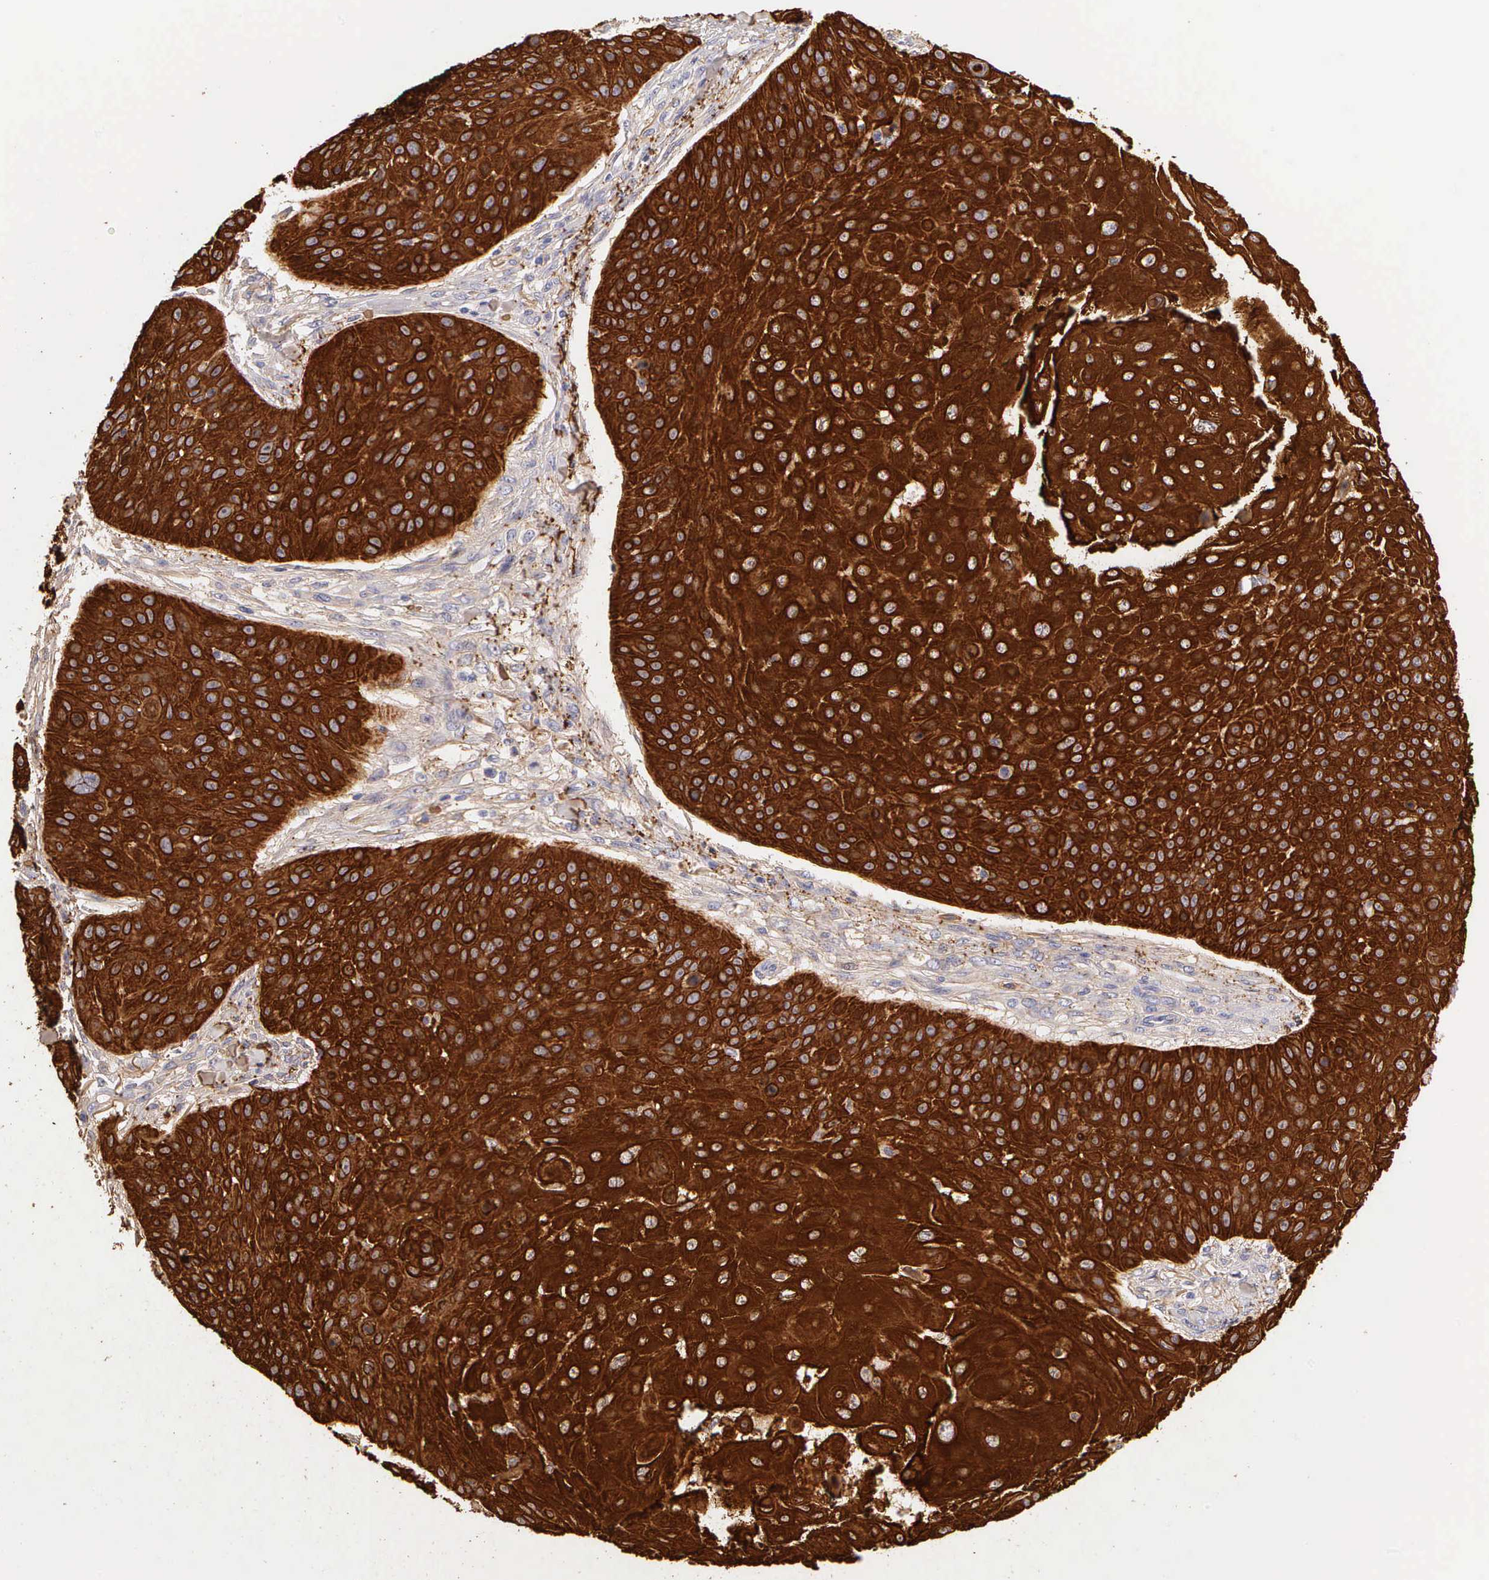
{"staining": {"intensity": "strong", "quantity": ">75%", "location": "cytoplasmic/membranous"}, "tissue": "skin cancer", "cell_type": "Tumor cells", "image_type": "cancer", "snomed": [{"axis": "morphology", "description": "Squamous cell carcinoma, NOS"}, {"axis": "topography", "description": "Skin"}], "caption": "This is a photomicrograph of immunohistochemistry (IHC) staining of squamous cell carcinoma (skin), which shows strong expression in the cytoplasmic/membranous of tumor cells.", "gene": "KRT17", "patient": {"sex": "male", "age": 82}}